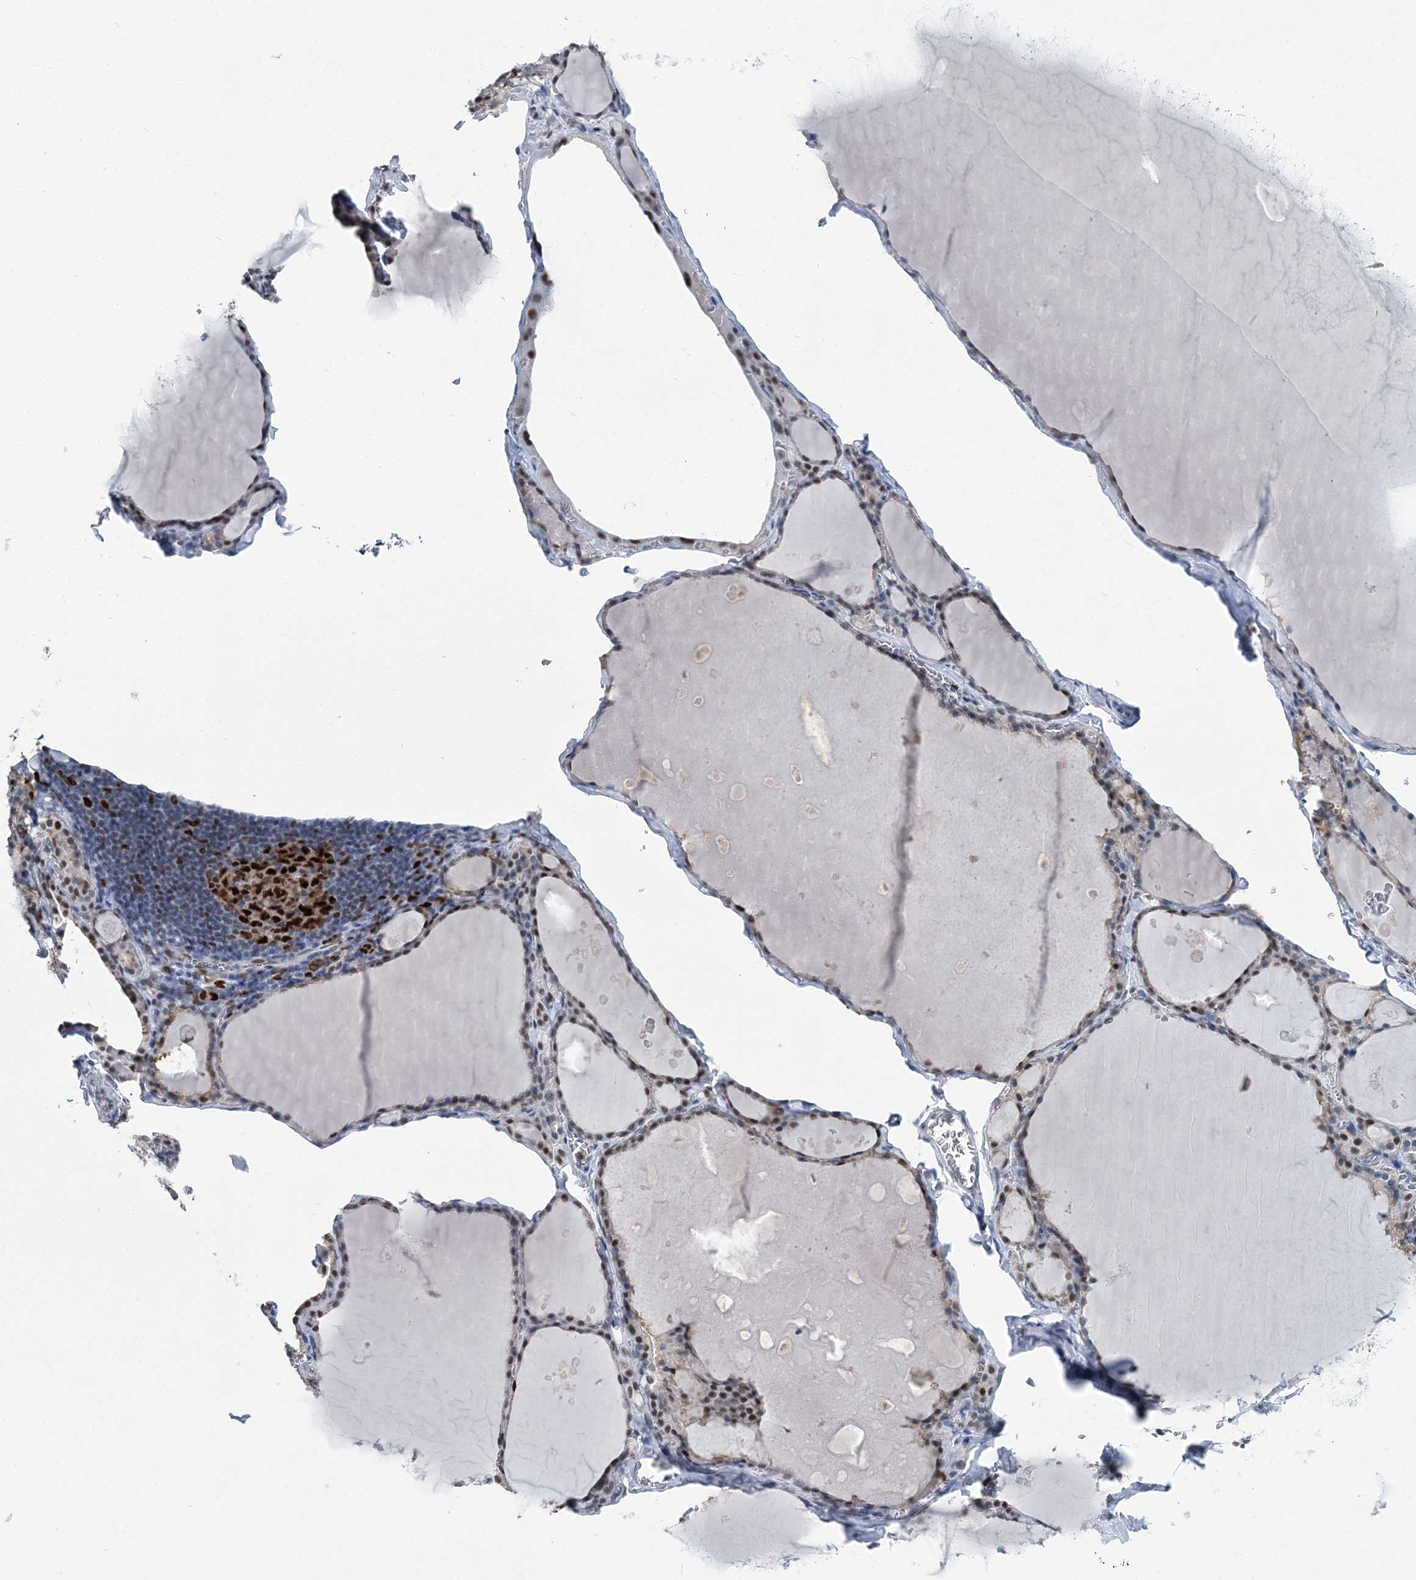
{"staining": {"intensity": "weak", "quantity": ">75%", "location": "nuclear"}, "tissue": "thyroid gland", "cell_type": "Glandular cells", "image_type": "normal", "snomed": [{"axis": "morphology", "description": "Normal tissue, NOS"}, {"axis": "topography", "description": "Thyroid gland"}], "caption": "Protein staining by IHC shows weak nuclear positivity in about >75% of glandular cells in unremarkable thyroid gland. The staining was performed using DAB (3,3'-diaminobenzidine), with brown indicating positive protein expression. Nuclei are stained blue with hematoxylin.", "gene": "HAT1", "patient": {"sex": "male", "age": 56}}